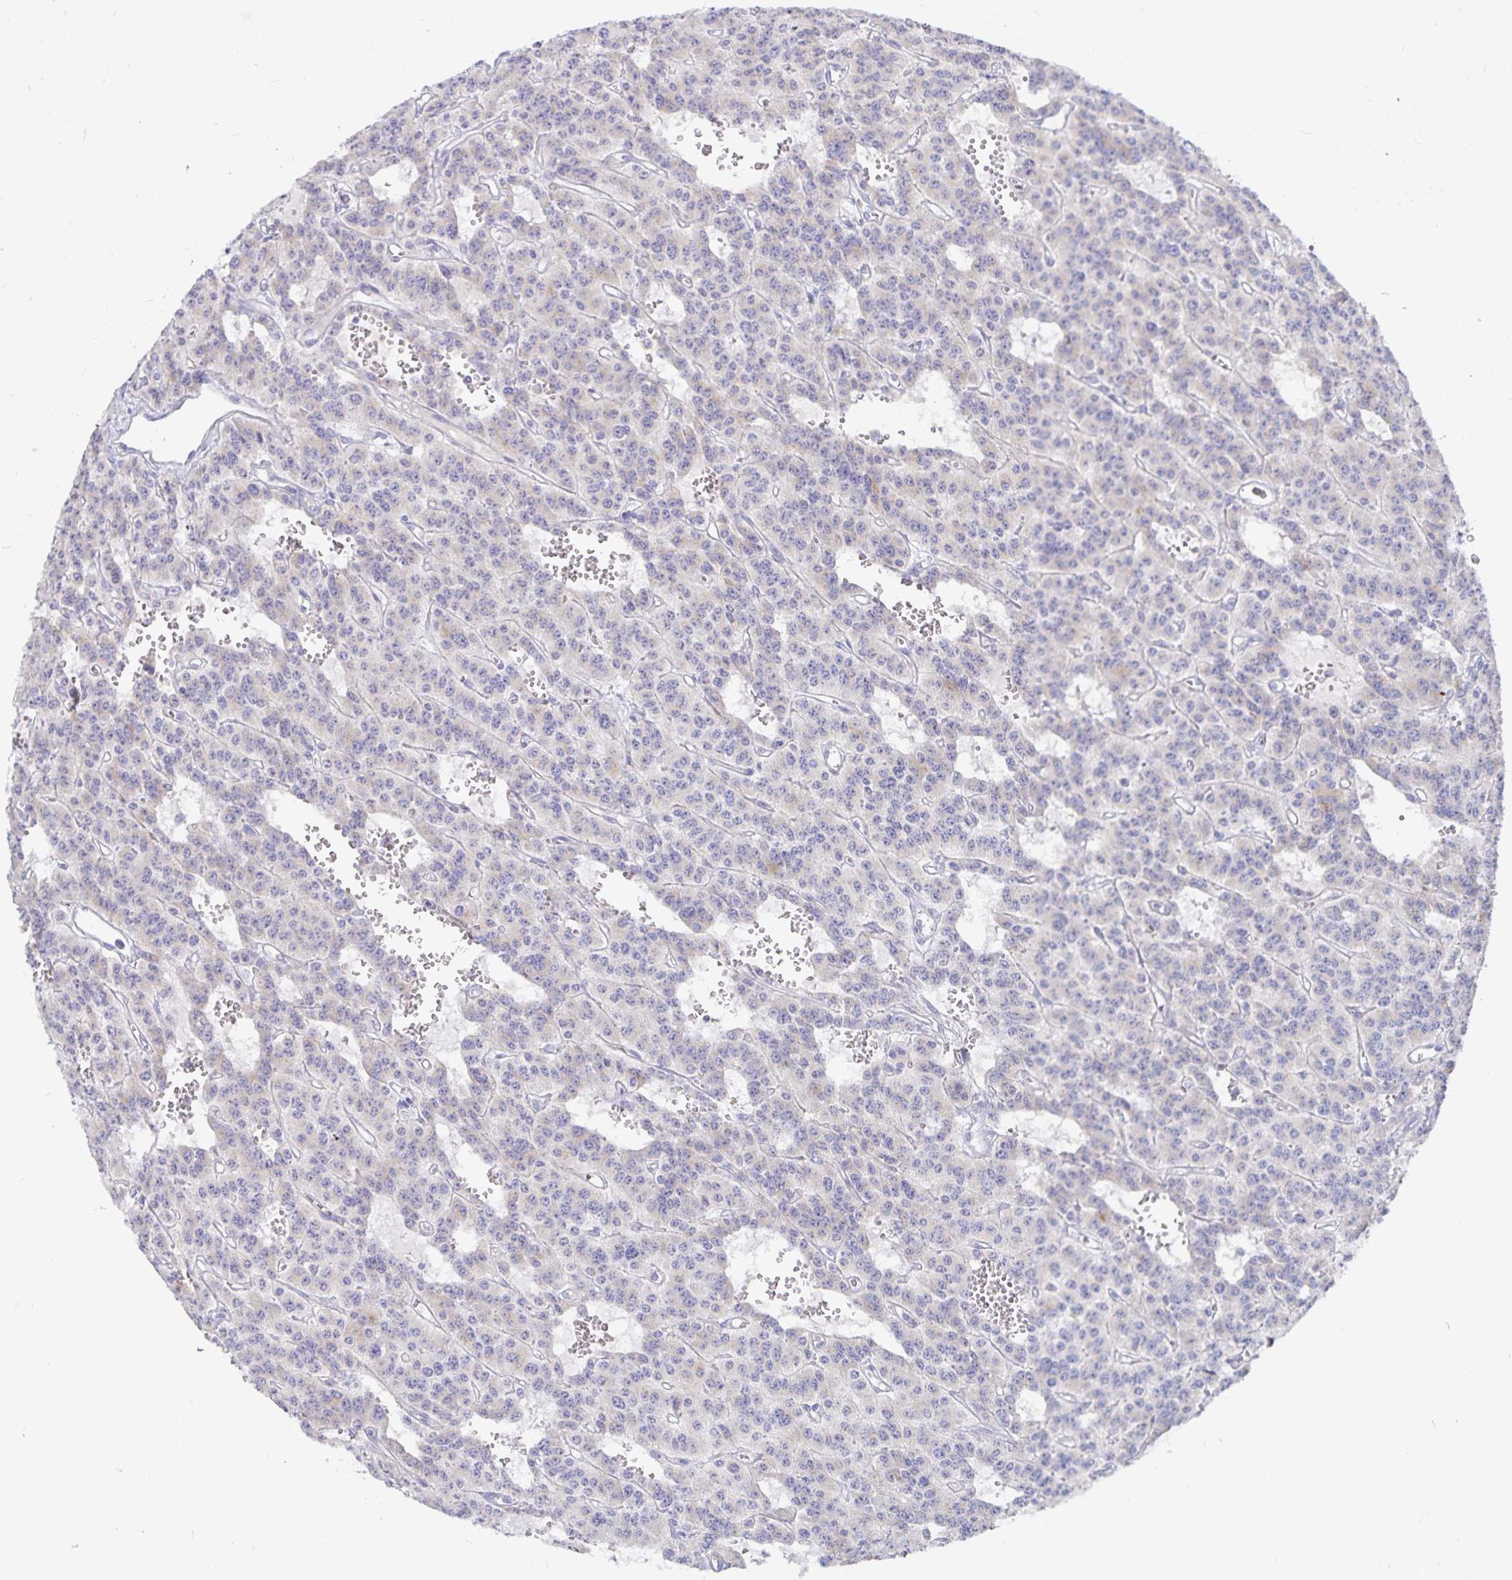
{"staining": {"intensity": "weak", "quantity": "25%-75%", "location": "cytoplasmic/membranous"}, "tissue": "carcinoid", "cell_type": "Tumor cells", "image_type": "cancer", "snomed": [{"axis": "morphology", "description": "Carcinoid, malignant, NOS"}, {"axis": "topography", "description": "Lung"}], "caption": "Immunohistochemical staining of human malignant carcinoid displays low levels of weak cytoplasmic/membranous protein positivity in about 25%-75% of tumor cells.", "gene": "PKHD1", "patient": {"sex": "female", "age": 71}}